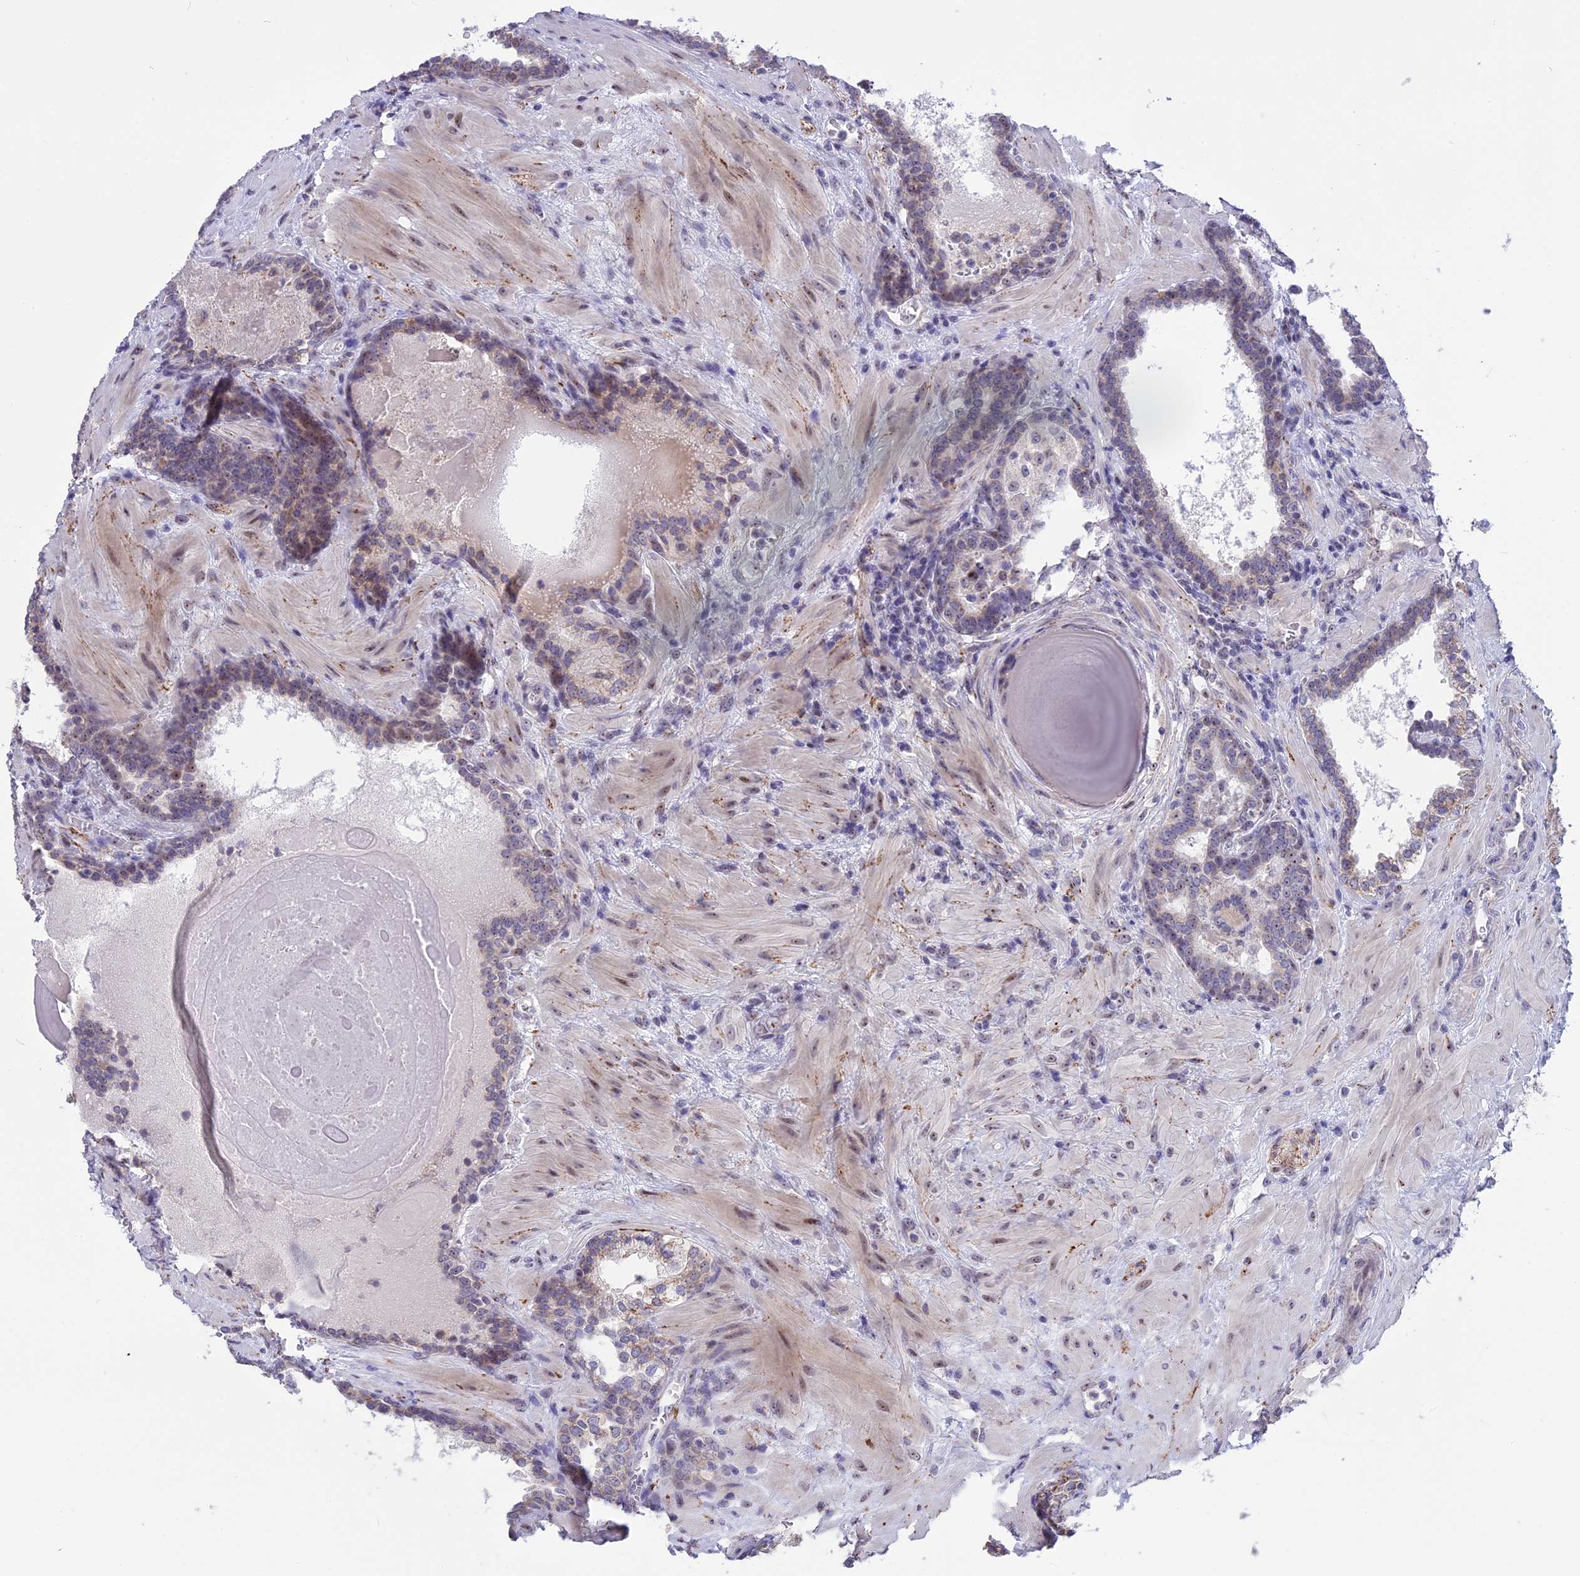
{"staining": {"intensity": "moderate", "quantity": "25%-75%", "location": "nuclear"}, "tissue": "prostate cancer", "cell_type": "Tumor cells", "image_type": "cancer", "snomed": [{"axis": "morphology", "description": "Adenocarcinoma, Low grade"}, {"axis": "topography", "description": "Prostate"}], "caption": "Immunohistochemistry (IHC) (DAB) staining of human low-grade adenocarcinoma (prostate) reveals moderate nuclear protein positivity in about 25%-75% of tumor cells. (IHC, brightfield microscopy, high magnification).", "gene": "CMSS1", "patient": {"sex": "male", "age": 60}}